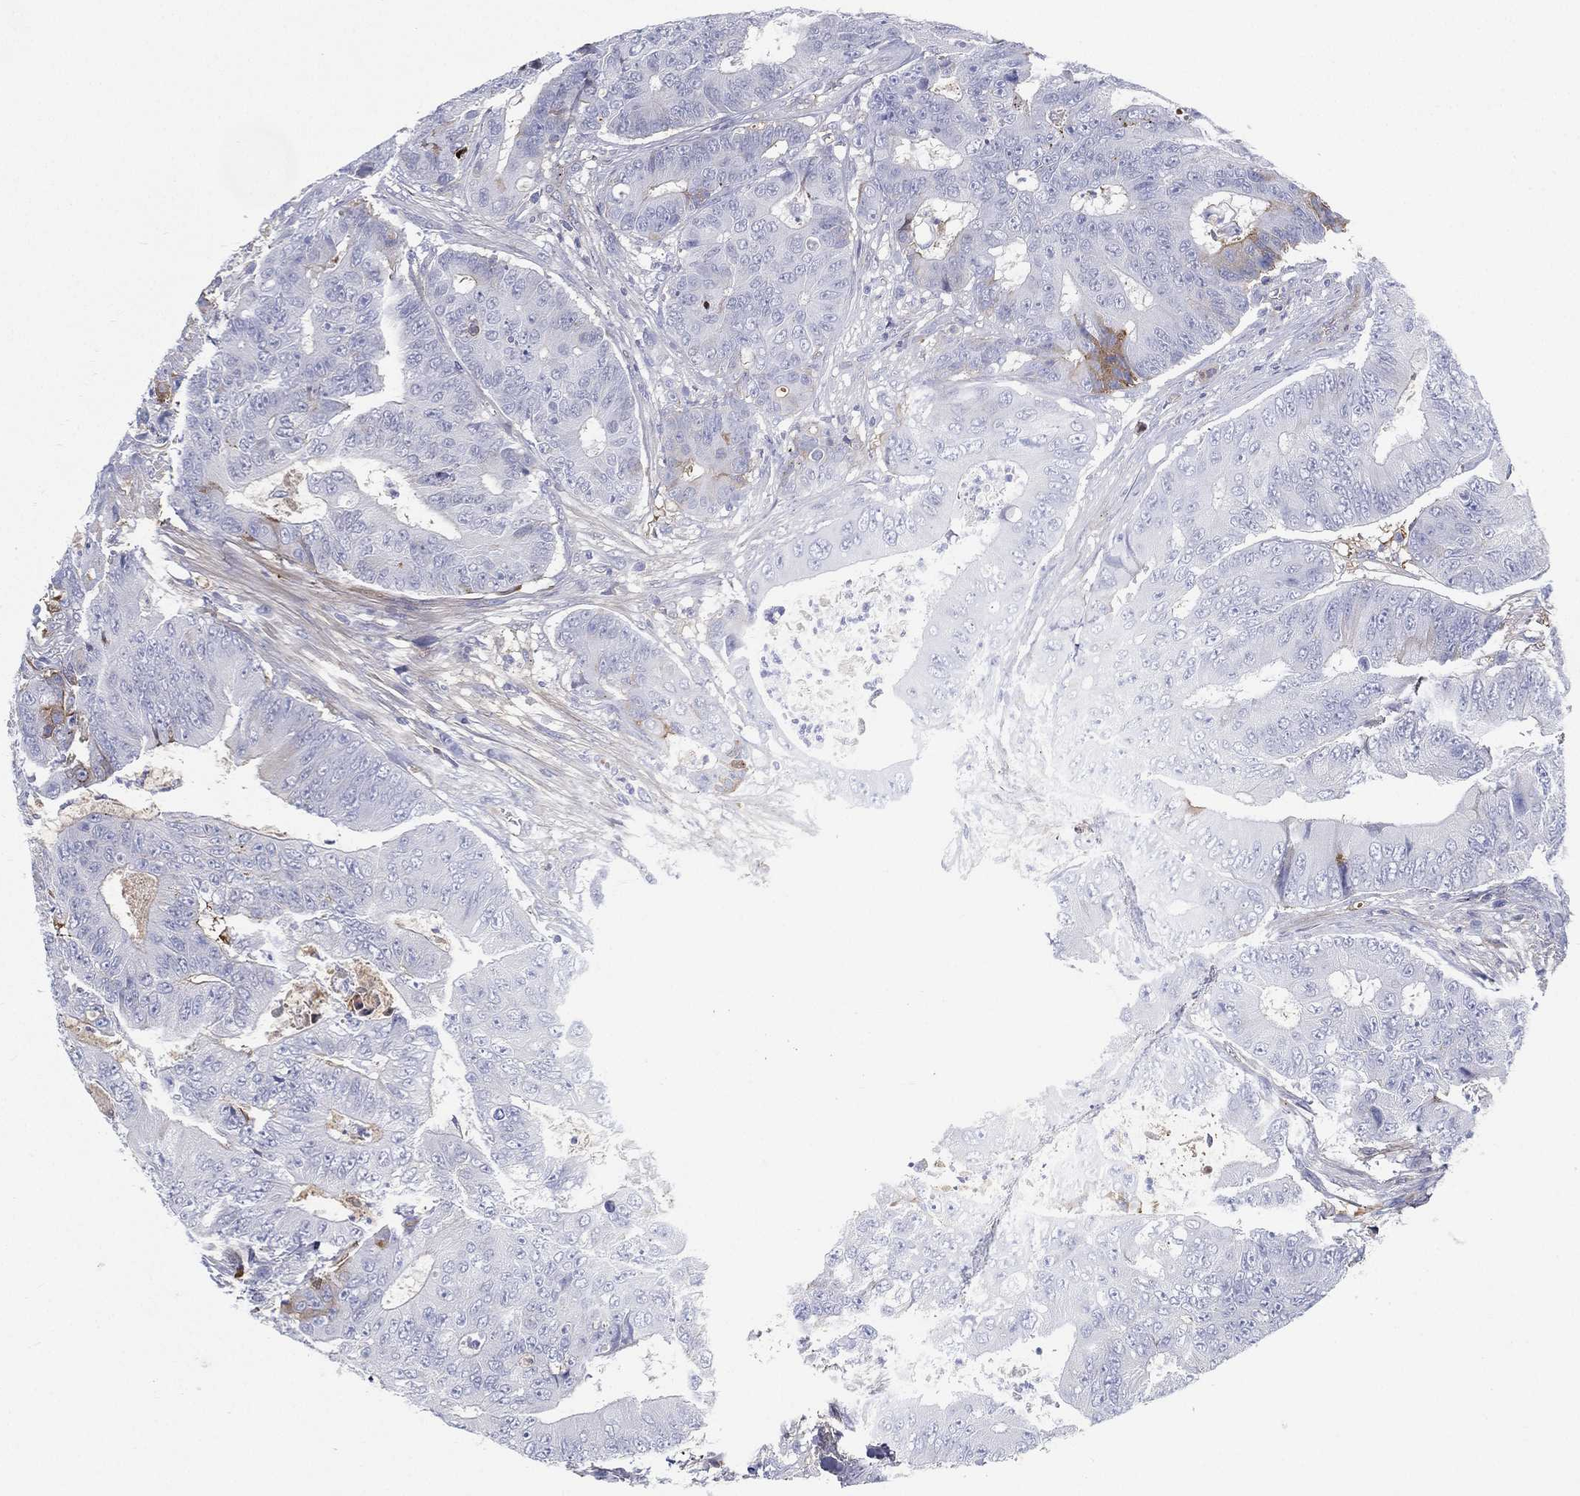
{"staining": {"intensity": "negative", "quantity": "none", "location": "none"}, "tissue": "colorectal cancer", "cell_type": "Tumor cells", "image_type": "cancer", "snomed": [{"axis": "morphology", "description": "Adenocarcinoma, NOS"}, {"axis": "topography", "description": "Colon"}], "caption": "Image shows no significant protein expression in tumor cells of adenocarcinoma (colorectal).", "gene": "IFNB1", "patient": {"sex": "female", "age": 48}}